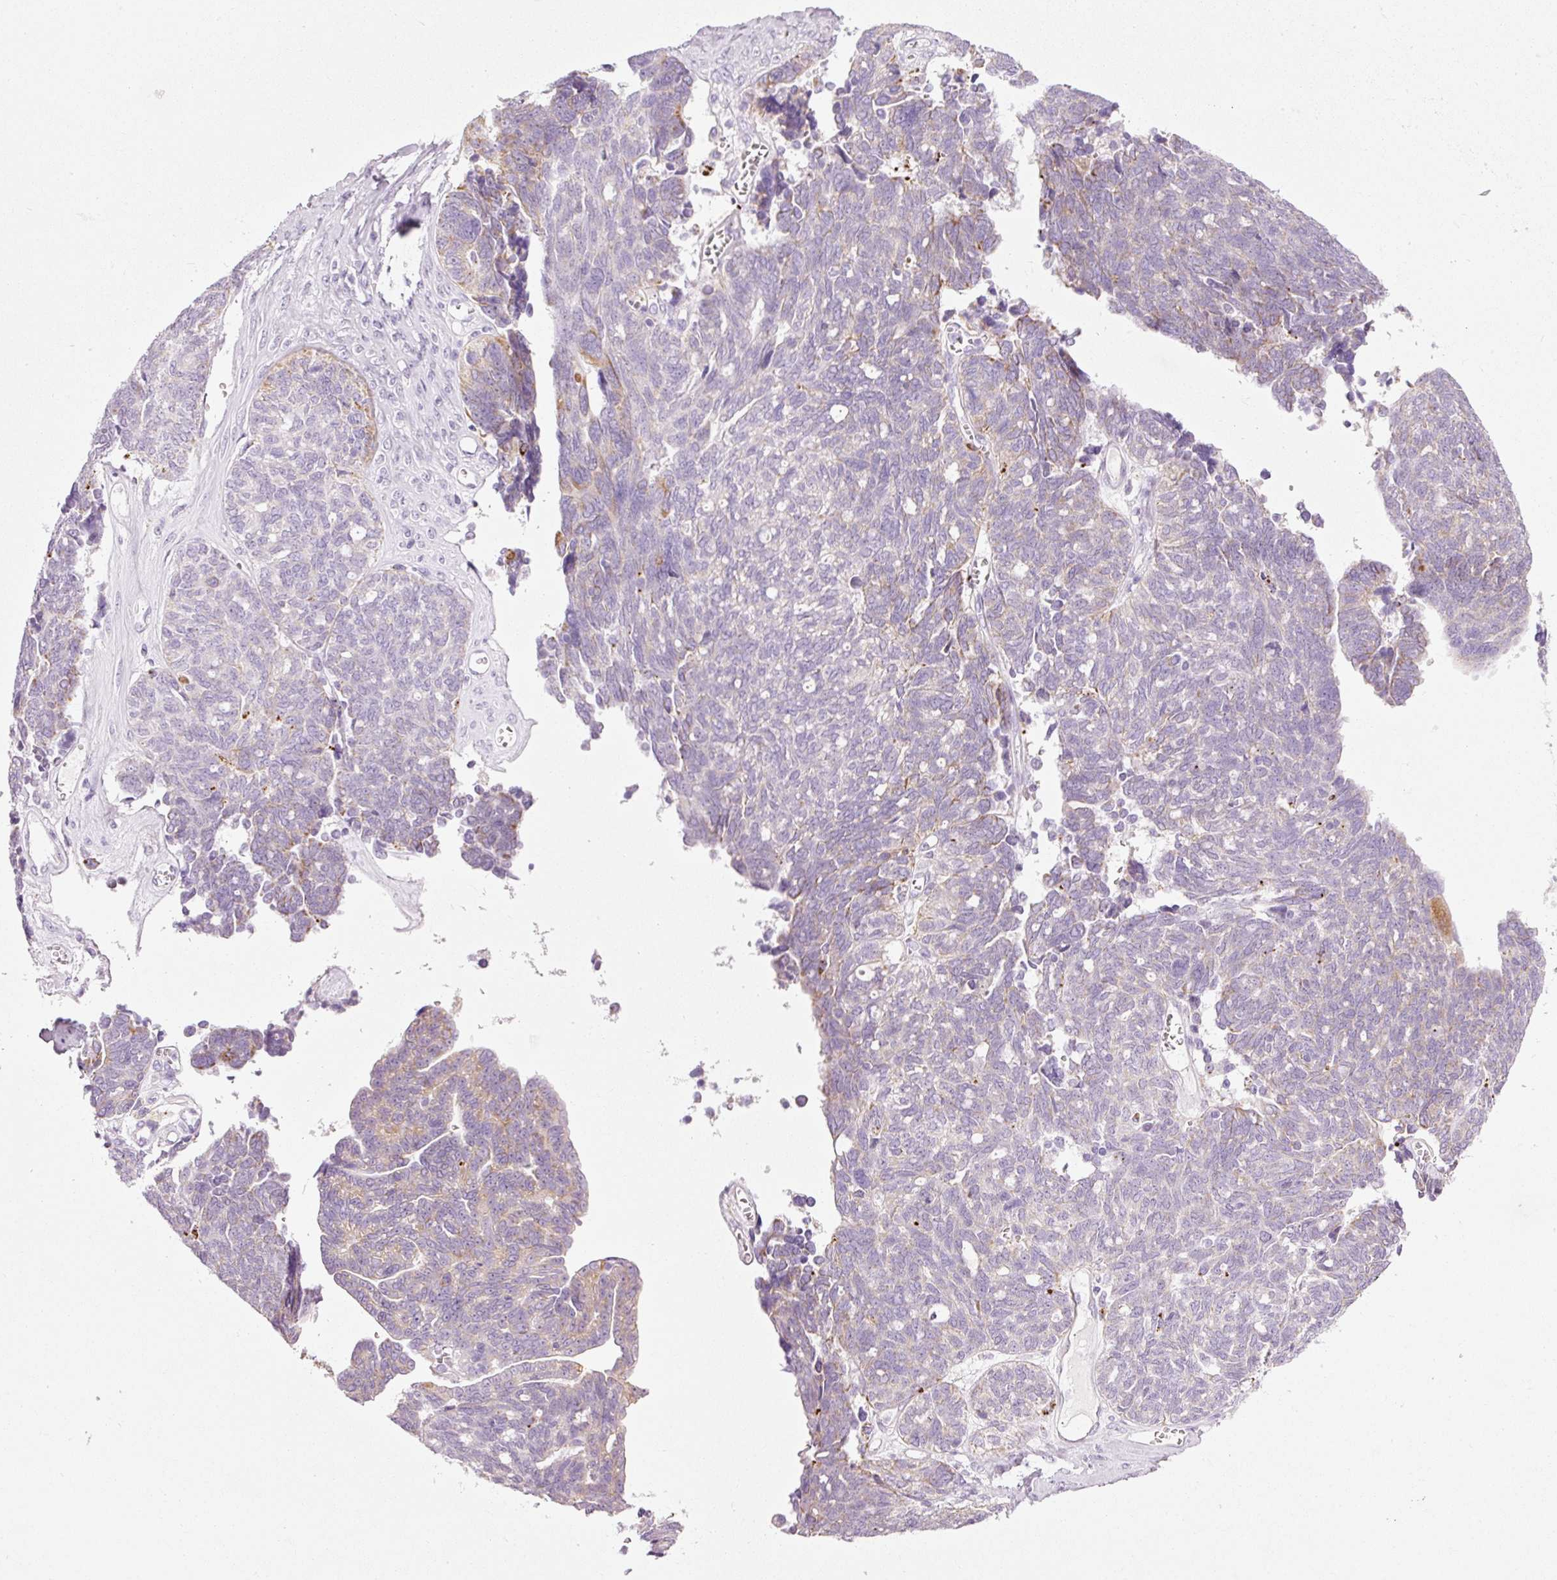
{"staining": {"intensity": "weak", "quantity": "<25%", "location": "cytoplasmic/membranous"}, "tissue": "ovarian cancer", "cell_type": "Tumor cells", "image_type": "cancer", "snomed": [{"axis": "morphology", "description": "Cystadenocarcinoma, serous, NOS"}, {"axis": "topography", "description": "Ovary"}], "caption": "The histopathology image exhibits no significant positivity in tumor cells of ovarian serous cystadenocarcinoma.", "gene": "CARD16", "patient": {"sex": "female", "age": 79}}